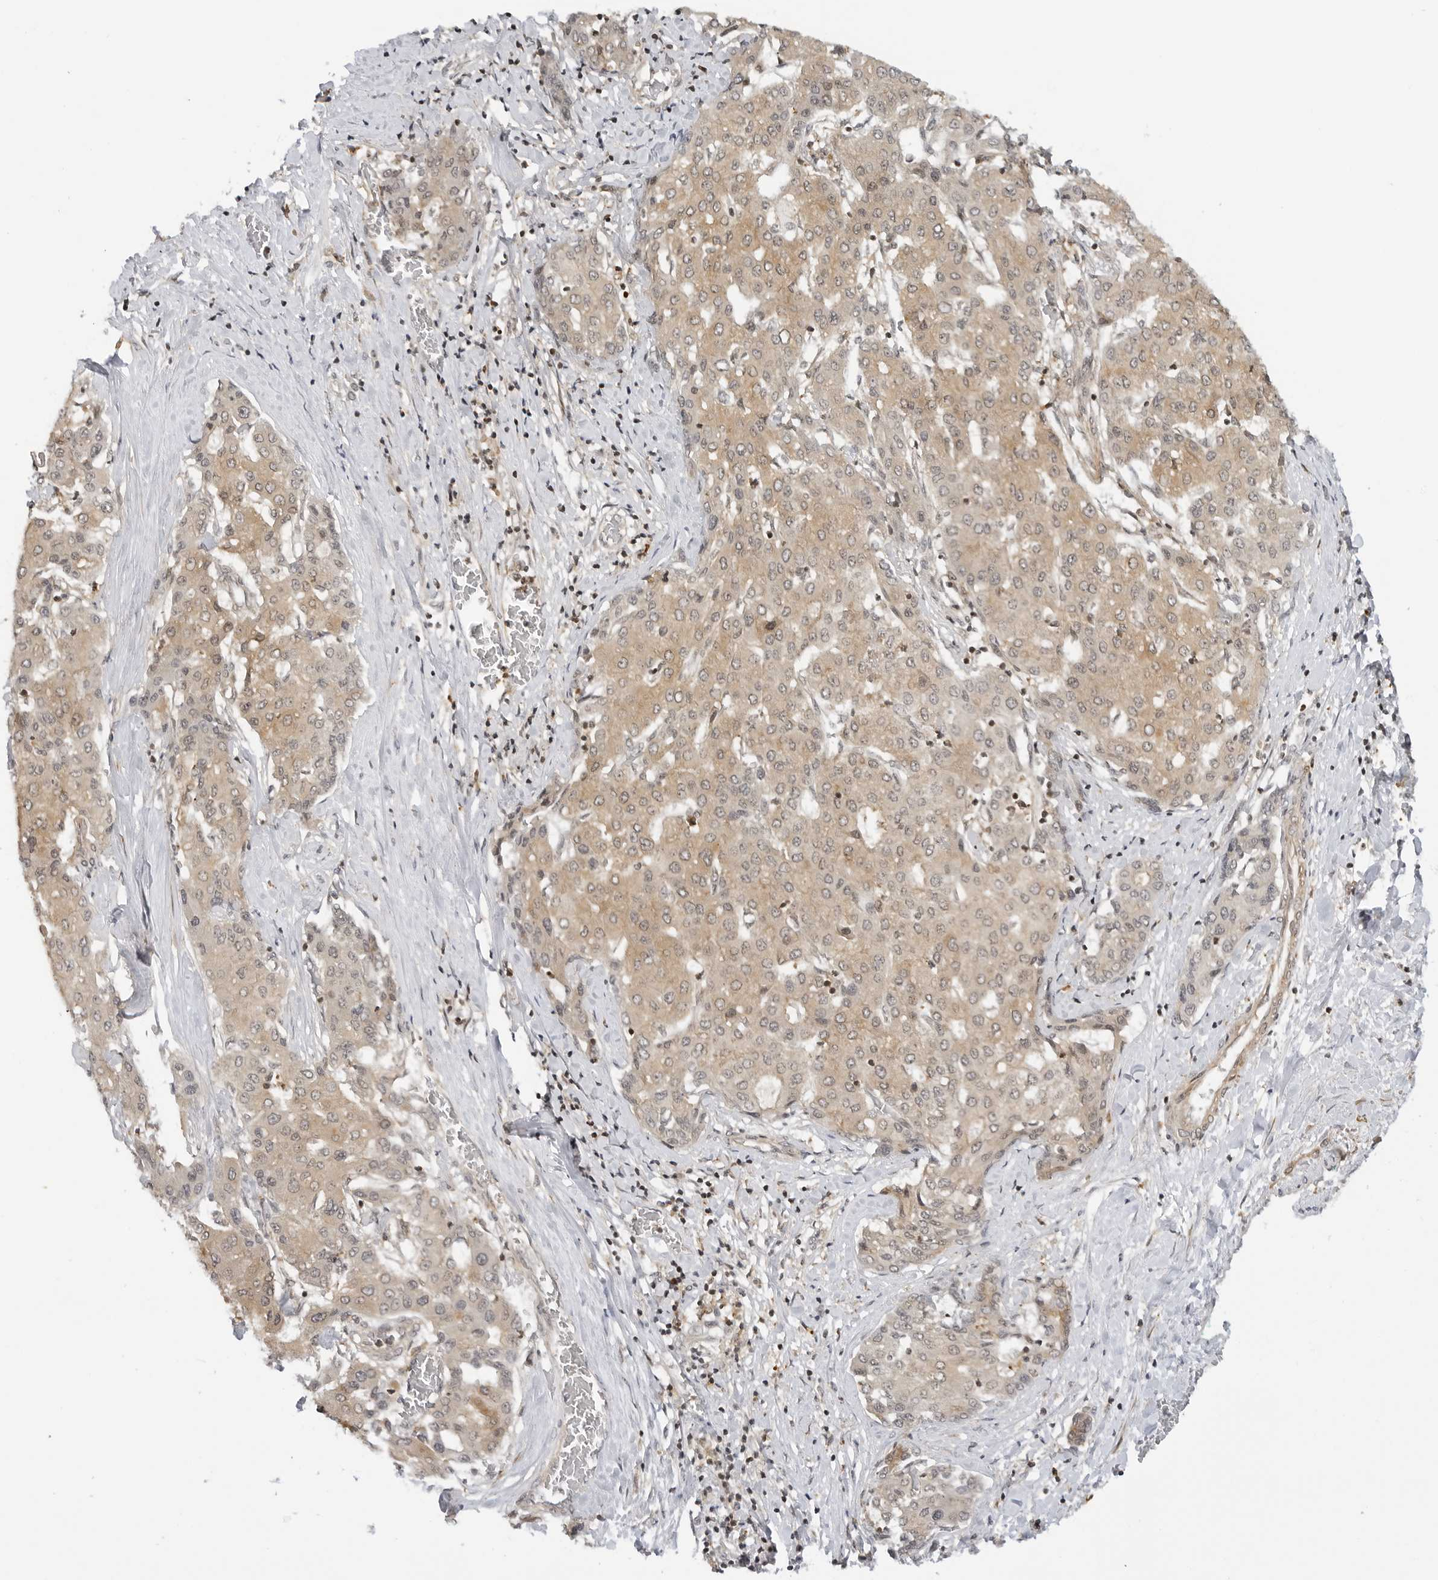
{"staining": {"intensity": "weak", "quantity": ">75%", "location": "cytoplasmic/membranous"}, "tissue": "liver cancer", "cell_type": "Tumor cells", "image_type": "cancer", "snomed": [{"axis": "morphology", "description": "Carcinoma, Hepatocellular, NOS"}, {"axis": "topography", "description": "Liver"}], "caption": "Immunohistochemical staining of human liver hepatocellular carcinoma exhibits low levels of weak cytoplasmic/membranous protein expression in approximately >75% of tumor cells. (Stains: DAB in brown, nuclei in blue, Microscopy: brightfield microscopy at high magnification).", "gene": "MAP2K5", "patient": {"sex": "male", "age": 65}}